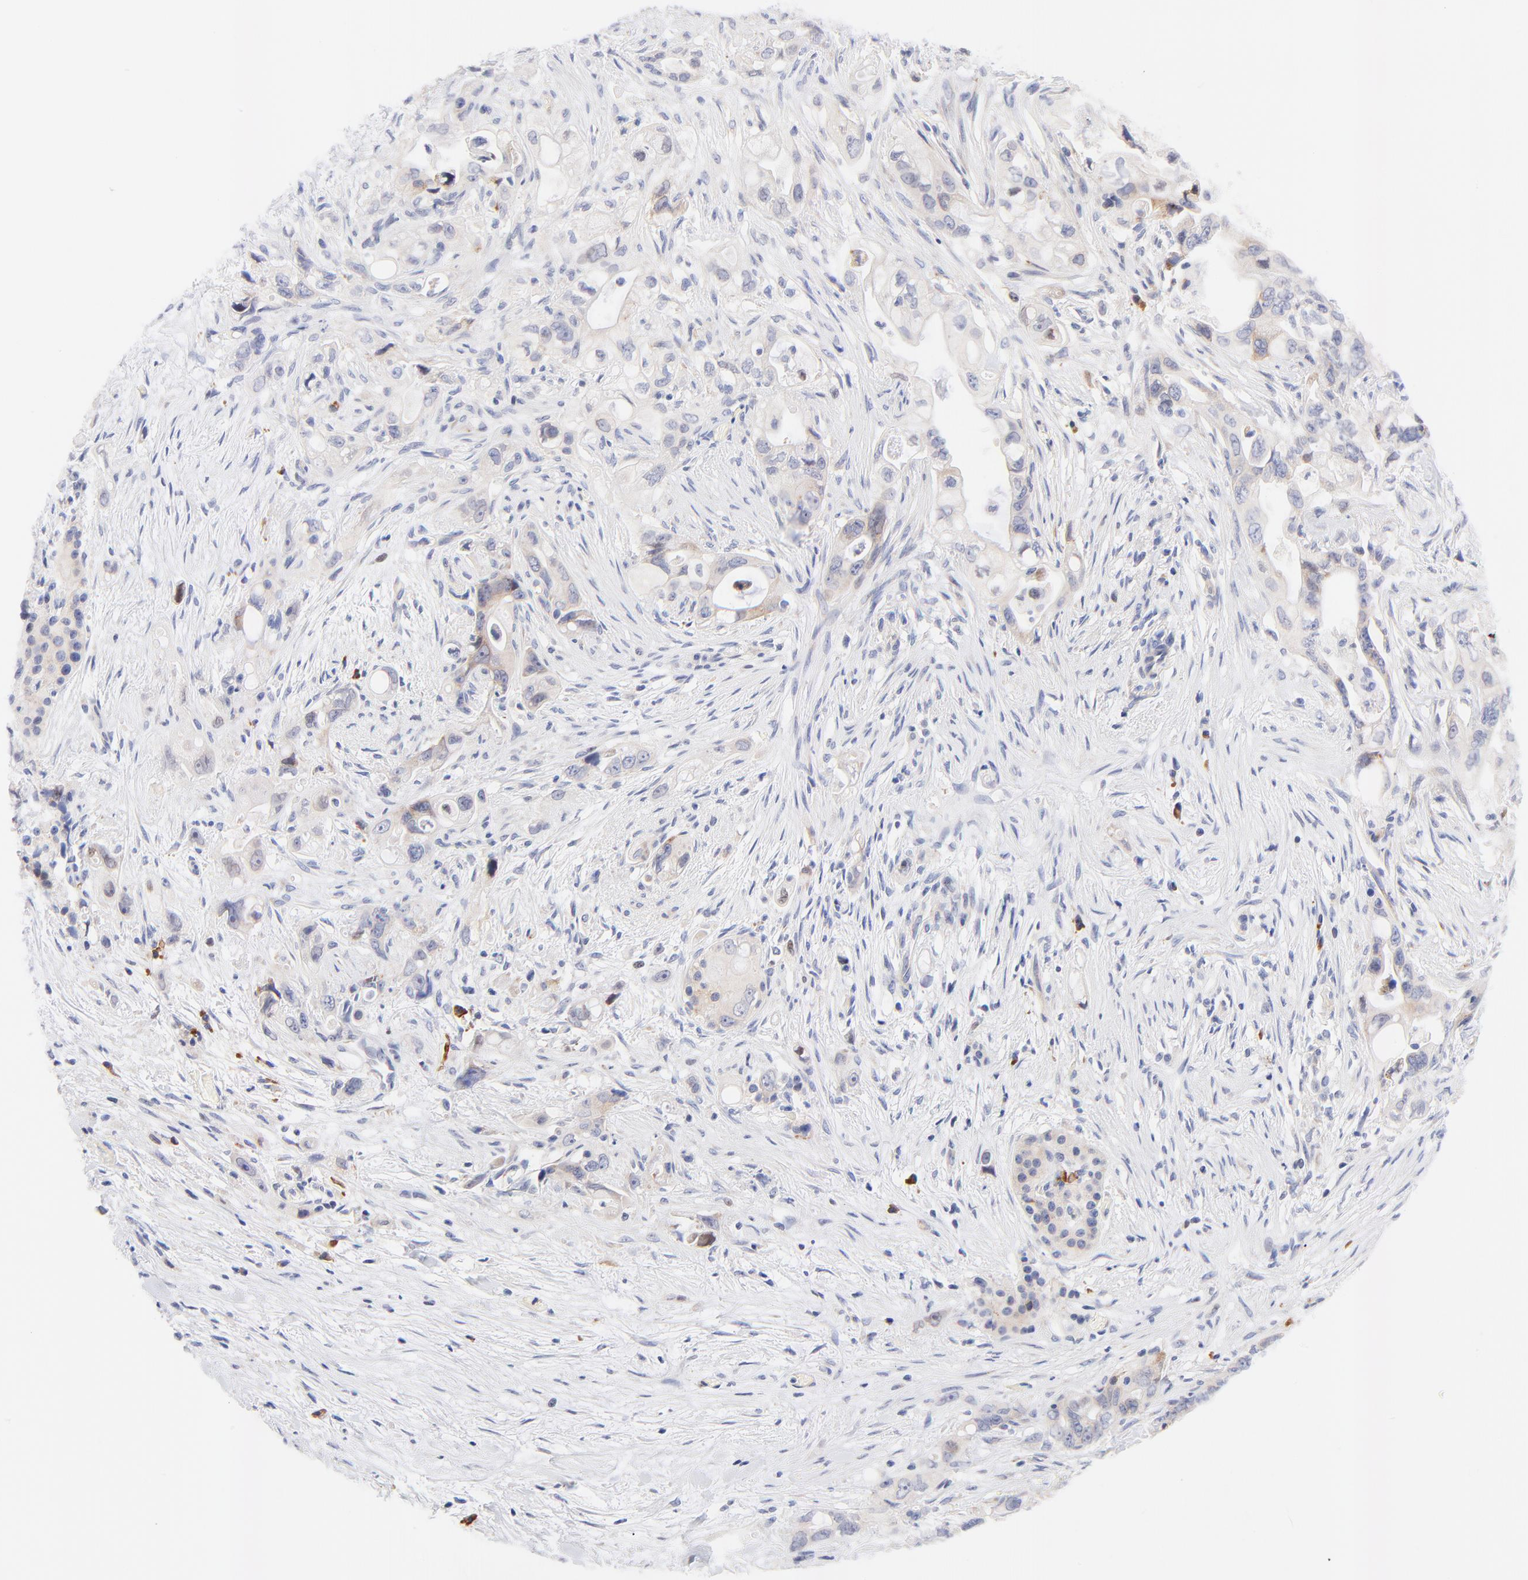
{"staining": {"intensity": "weak", "quantity": "25%-75%", "location": "cytoplasmic/membranous"}, "tissue": "pancreatic cancer", "cell_type": "Tumor cells", "image_type": "cancer", "snomed": [{"axis": "morphology", "description": "Normal tissue, NOS"}, {"axis": "topography", "description": "Pancreas"}], "caption": "Pancreatic cancer stained with a brown dye reveals weak cytoplasmic/membranous positive staining in approximately 25%-75% of tumor cells.", "gene": "AFF2", "patient": {"sex": "male", "age": 42}}